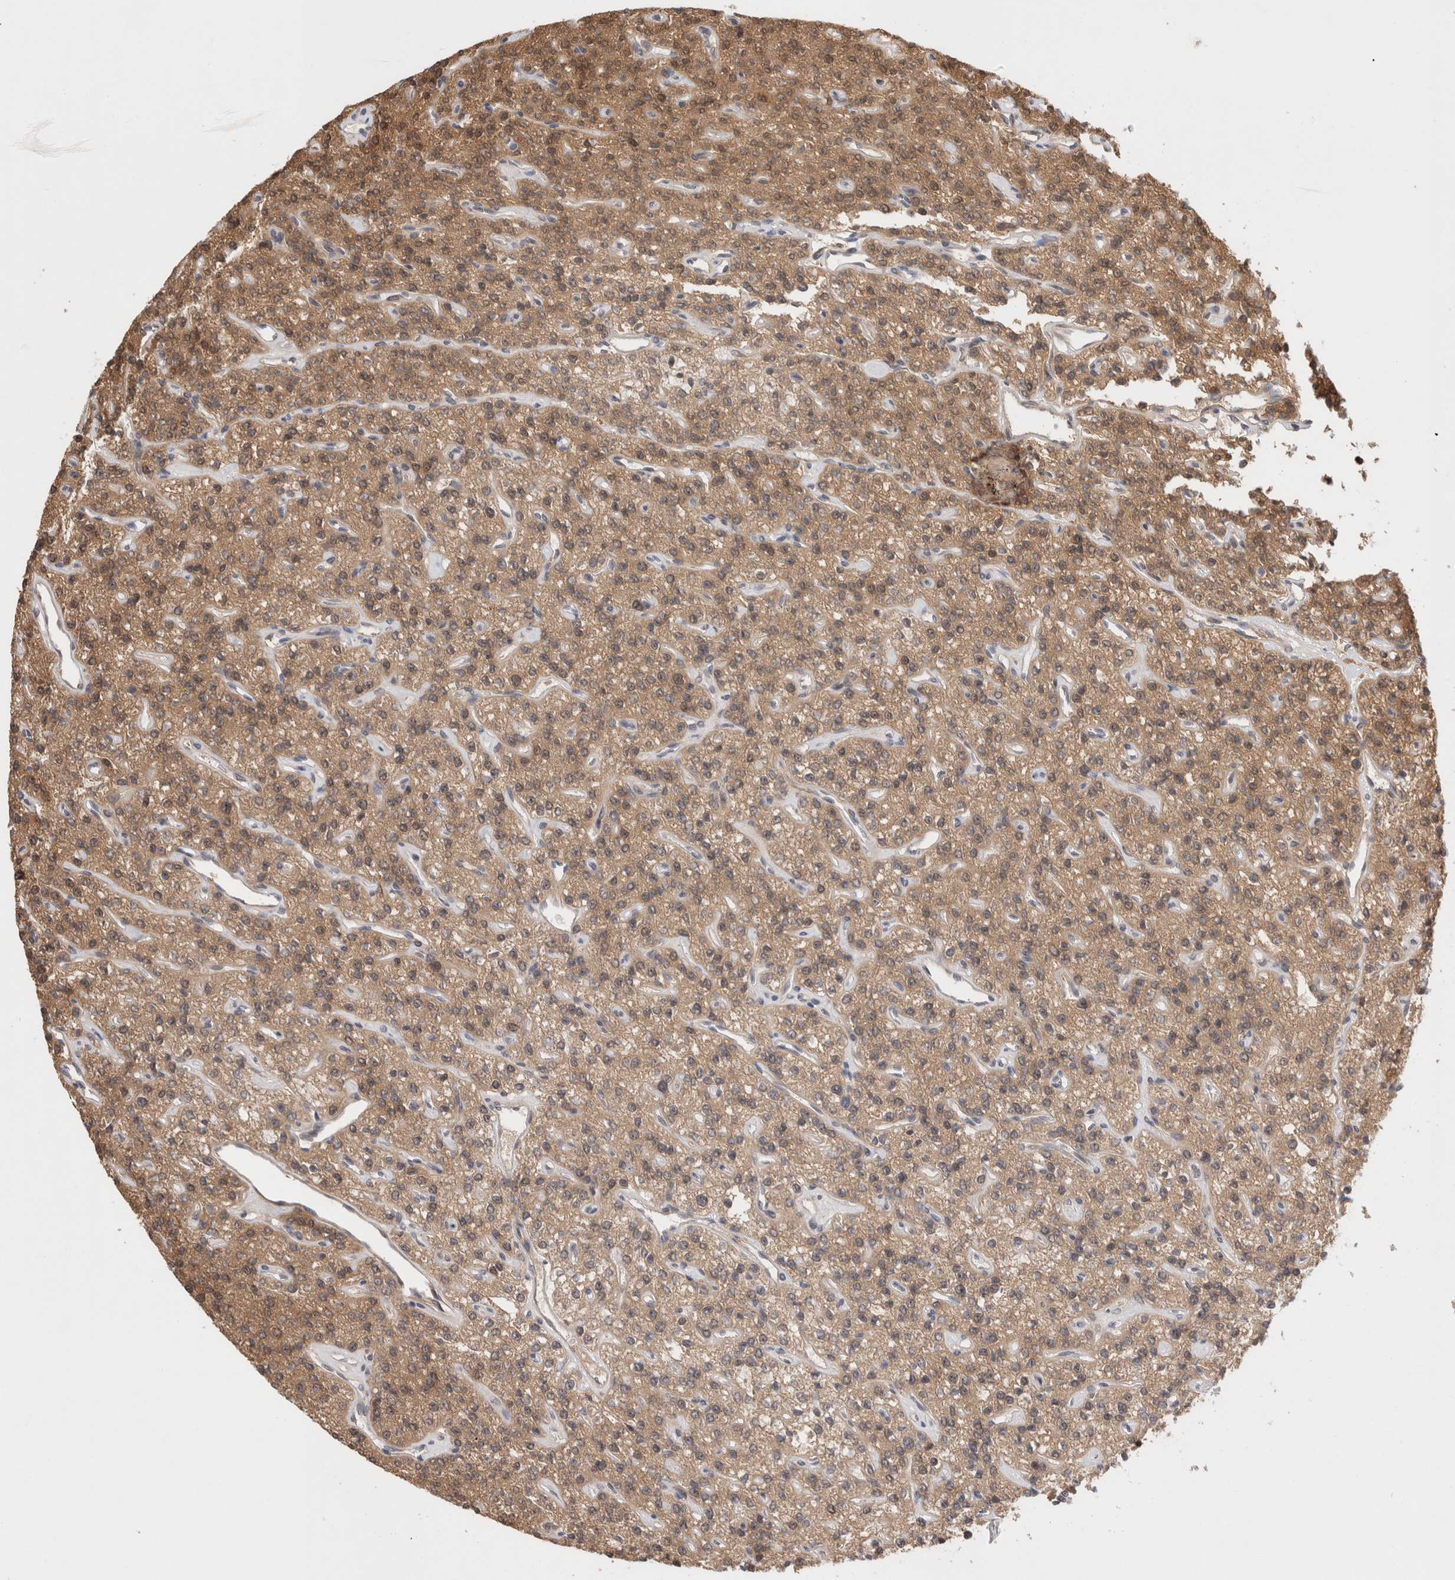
{"staining": {"intensity": "moderate", "quantity": ">75%", "location": "cytoplasmic/membranous"}, "tissue": "parathyroid gland", "cell_type": "Glandular cells", "image_type": "normal", "snomed": [{"axis": "morphology", "description": "Normal tissue, NOS"}, {"axis": "topography", "description": "Parathyroid gland"}], "caption": "Immunohistochemical staining of normal human parathyroid gland displays medium levels of moderate cytoplasmic/membranous positivity in approximately >75% of glandular cells.", "gene": "VPS28", "patient": {"sex": "male", "age": 46}}